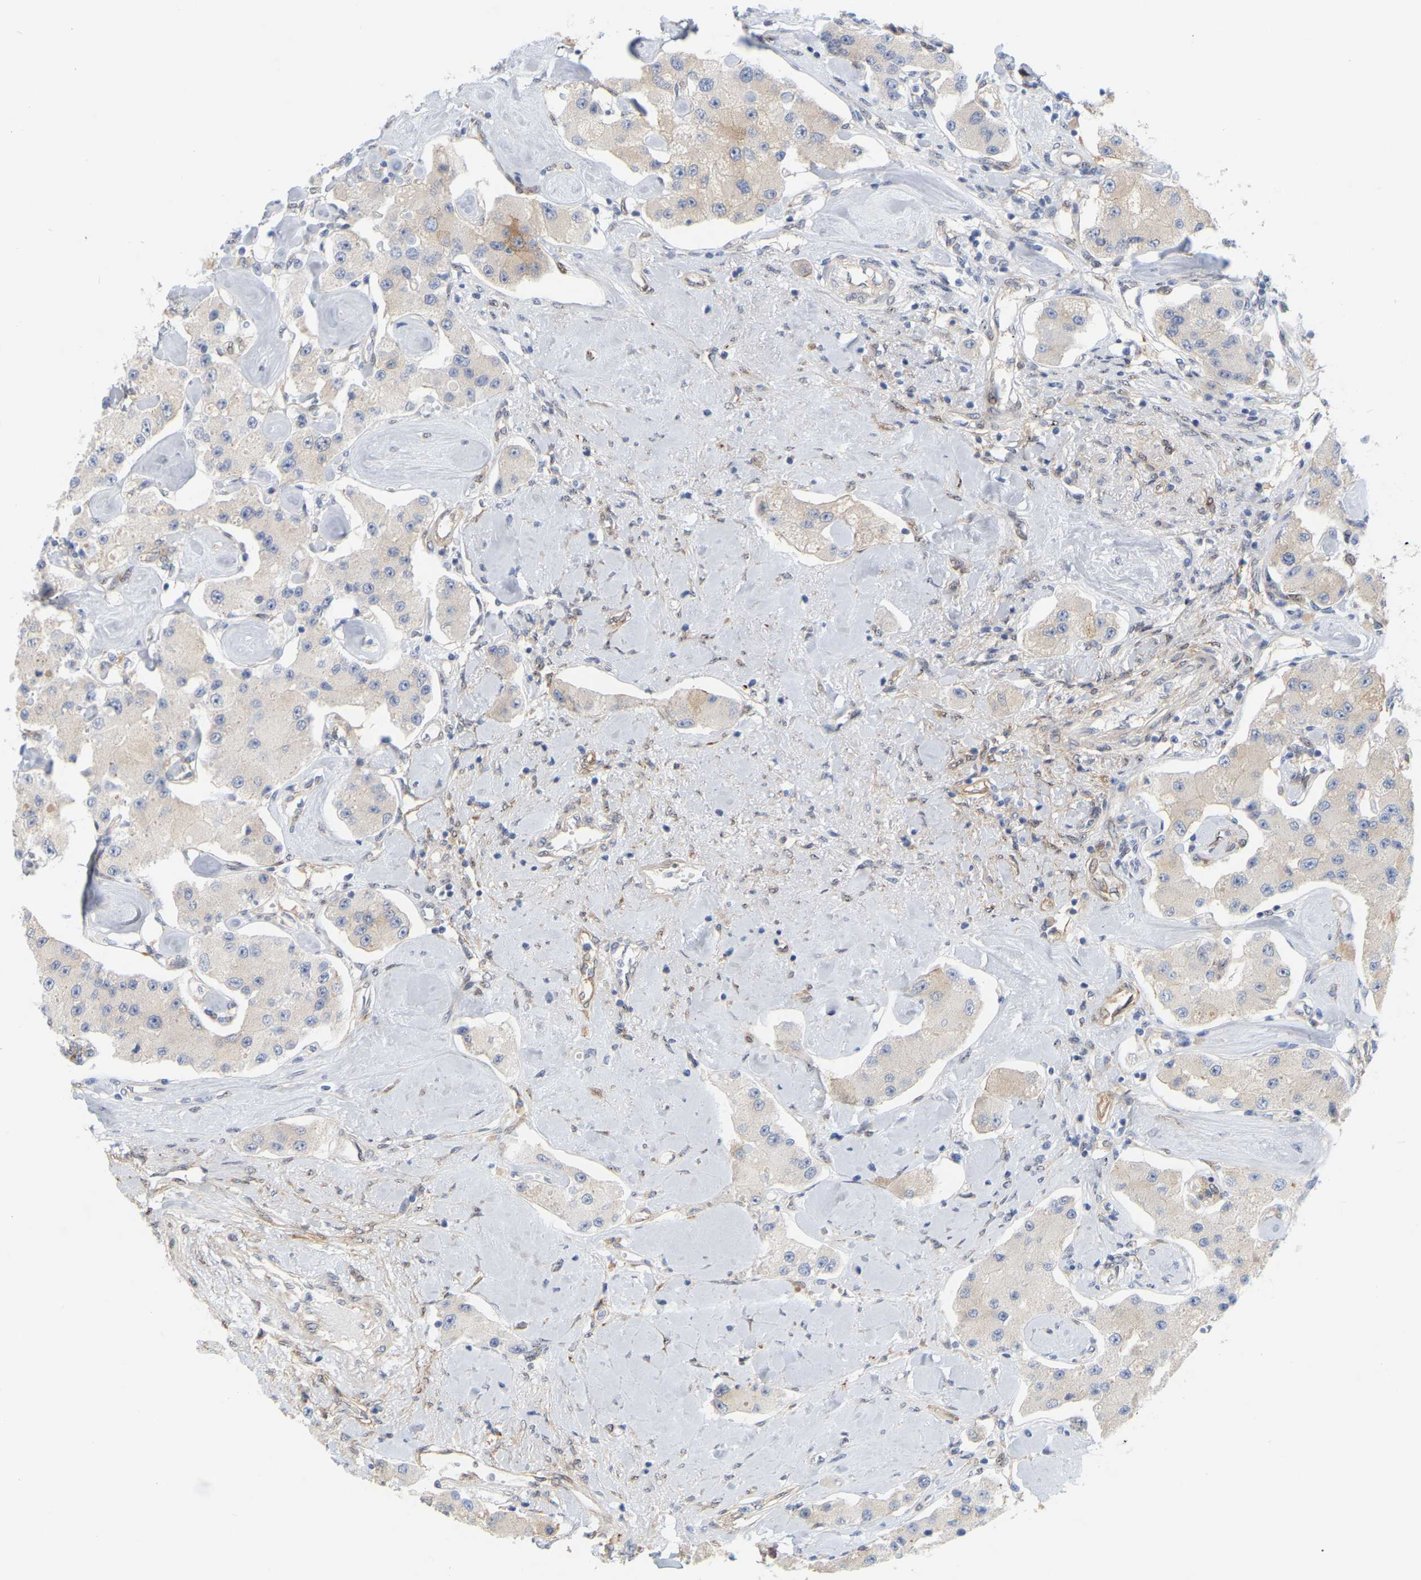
{"staining": {"intensity": "weak", "quantity": "<25%", "location": "cytoplasmic/membranous"}, "tissue": "carcinoid", "cell_type": "Tumor cells", "image_type": "cancer", "snomed": [{"axis": "morphology", "description": "Carcinoid, malignant, NOS"}, {"axis": "topography", "description": "Pancreas"}], "caption": "Immunohistochemistry of carcinoid shows no staining in tumor cells.", "gene": "RAPH1", "patient": {"sex": "male", "age": 41}}